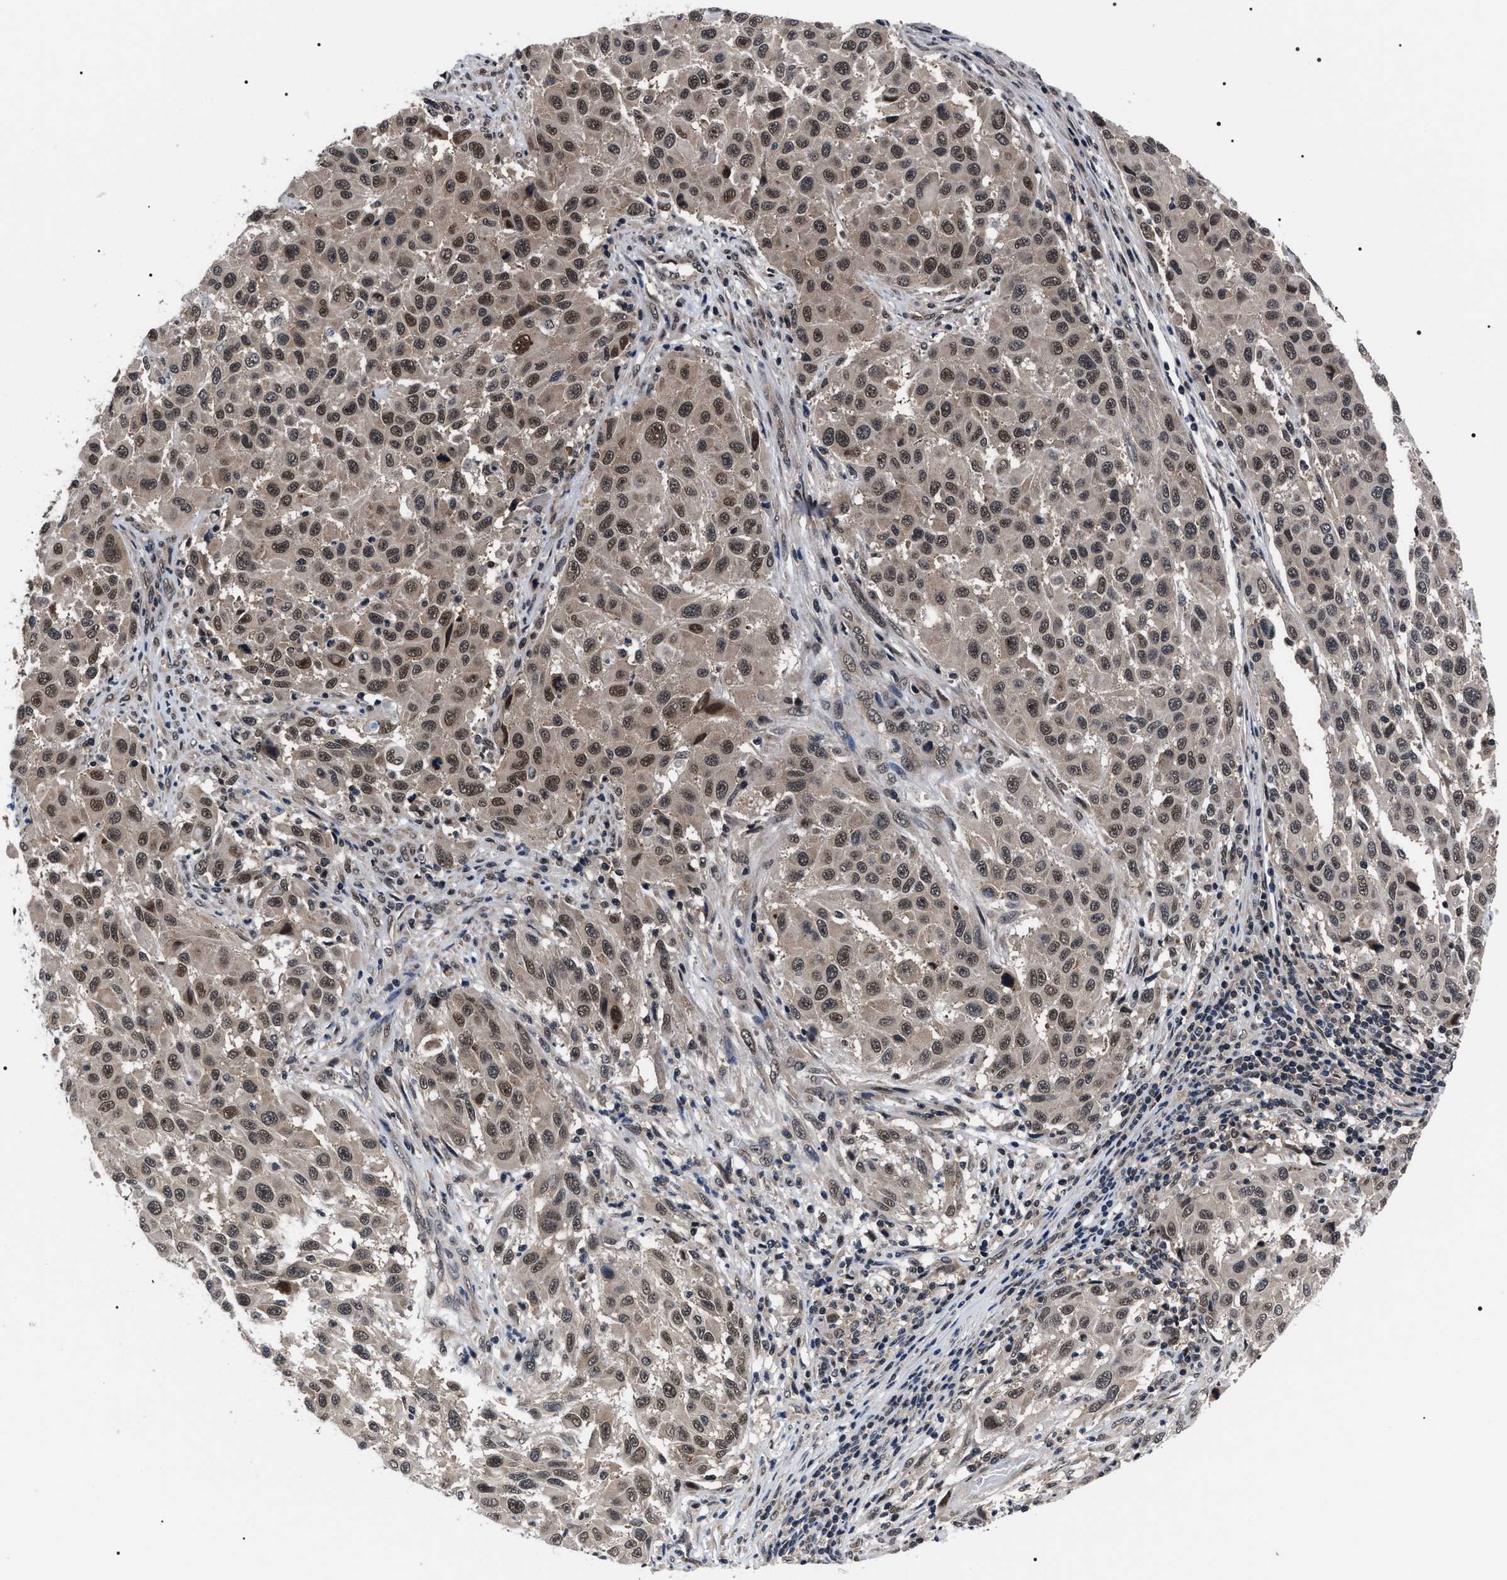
{"staining": {"intensity": "weak", "quantity": ">75%", "location": "nuclear"}, "tissue": "melanoma", "cell_type": "Tumor cells", "image_type": "cancer", "snomed": [{"axis": "morphology", "description": "Malignant melanoma, Metastatic site"}, {"axis": "topography", "description": "Lymph node"}], "caption": "A high-resolution histopathology image shows IHC staining of malignant melanoma (metastatic site), which displays weak nuclear expression in about >75% of tumor cells.", "gene": "CSNK2A1", "patient": {"sex": "male", "age": 61}}